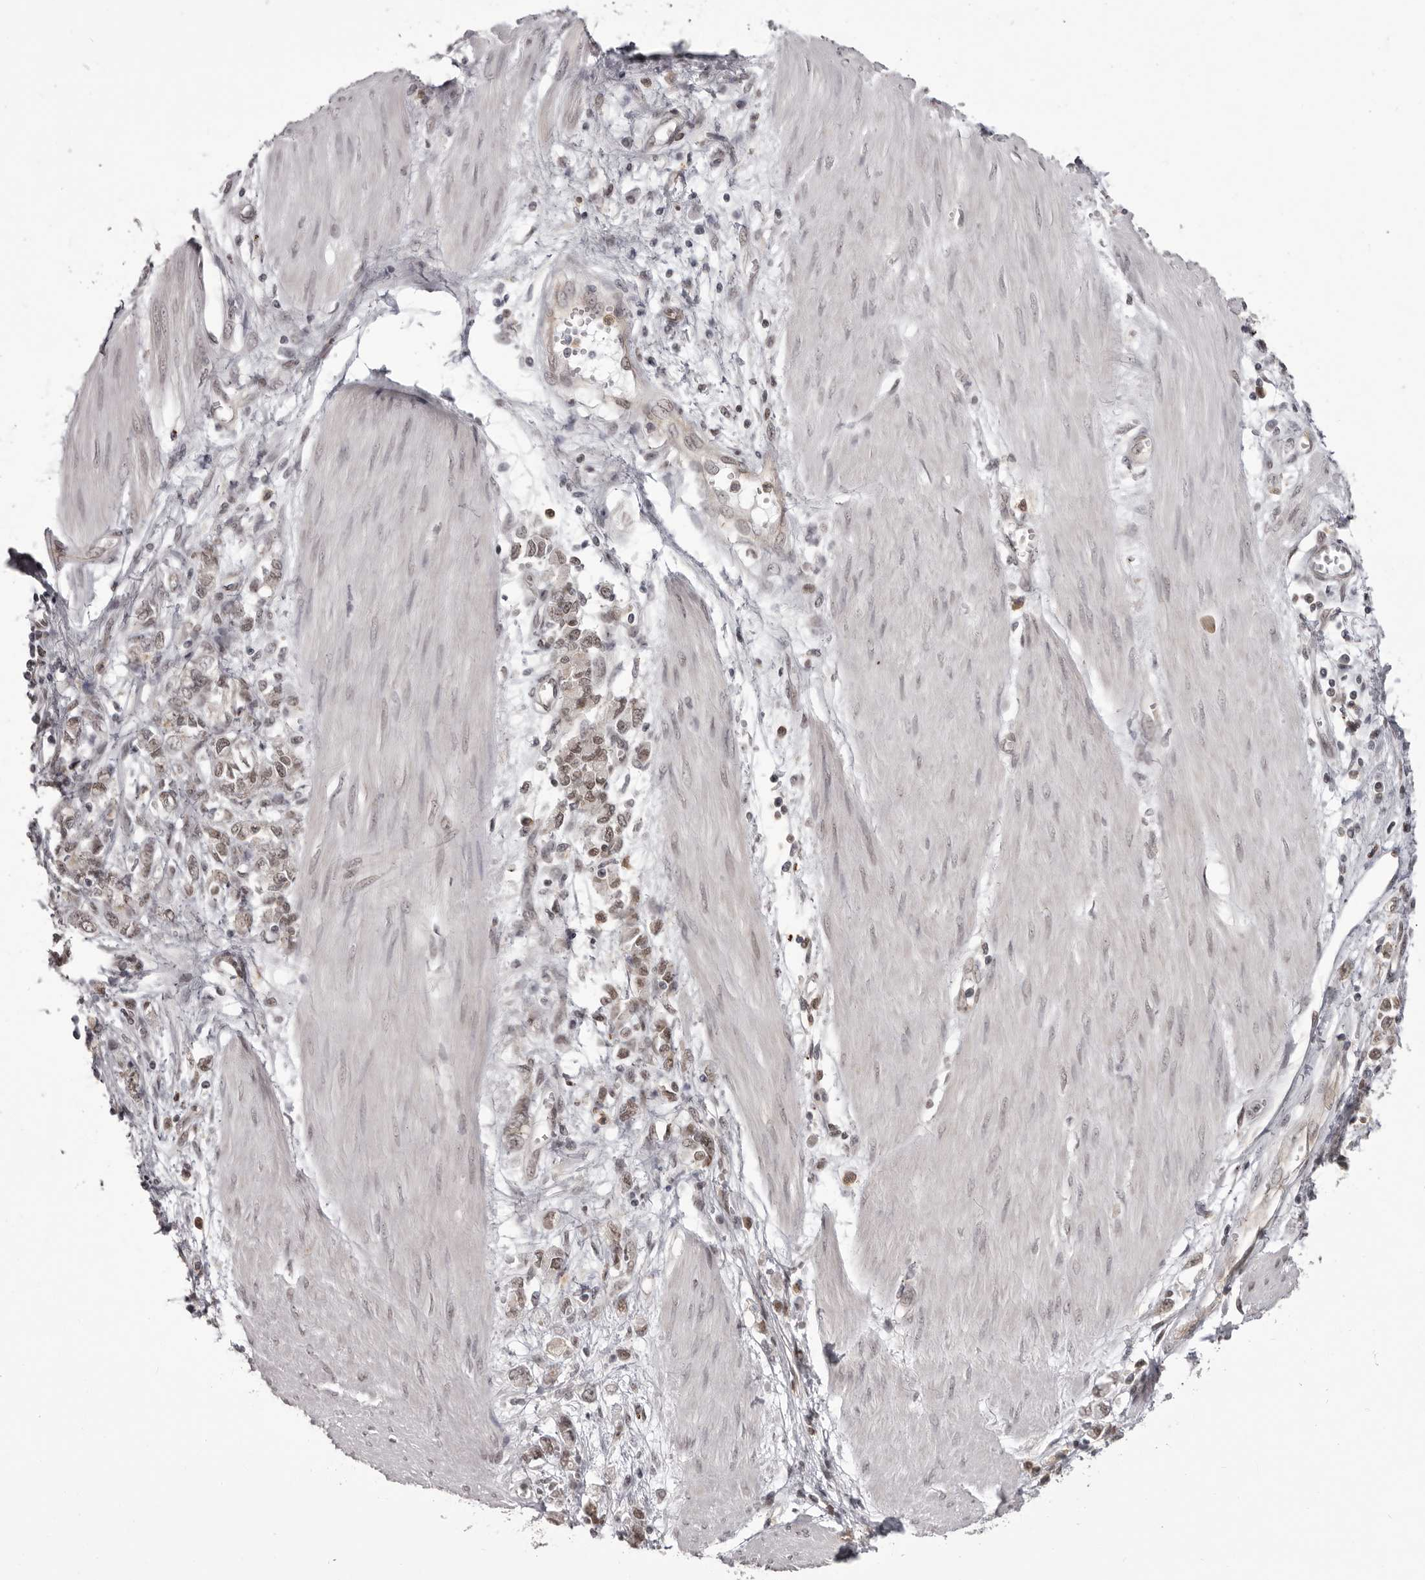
{"staining": {"intensity": "weak", "quantity": "<25%", "location": "nuclear"}, "tissue": "stomach cancer", "cell_type": "Tumor cells", "image_type": "cancer", "snomed": [{"axis": "morphology", "description": "Adenocarcinoma, NOS"}, {"axis": "topography", "description": "Stomach"}], "caption": "Tumor cells show no significant staining in stomach cancer. (Stains: DAB (3,3'-diaminobenzidine) IHC with hematoxylin counter stain, Microscopy: brightfield microscopy at high magnification).", "gene": "RNF2", "patient": {"sex": "female", "age": 76}}